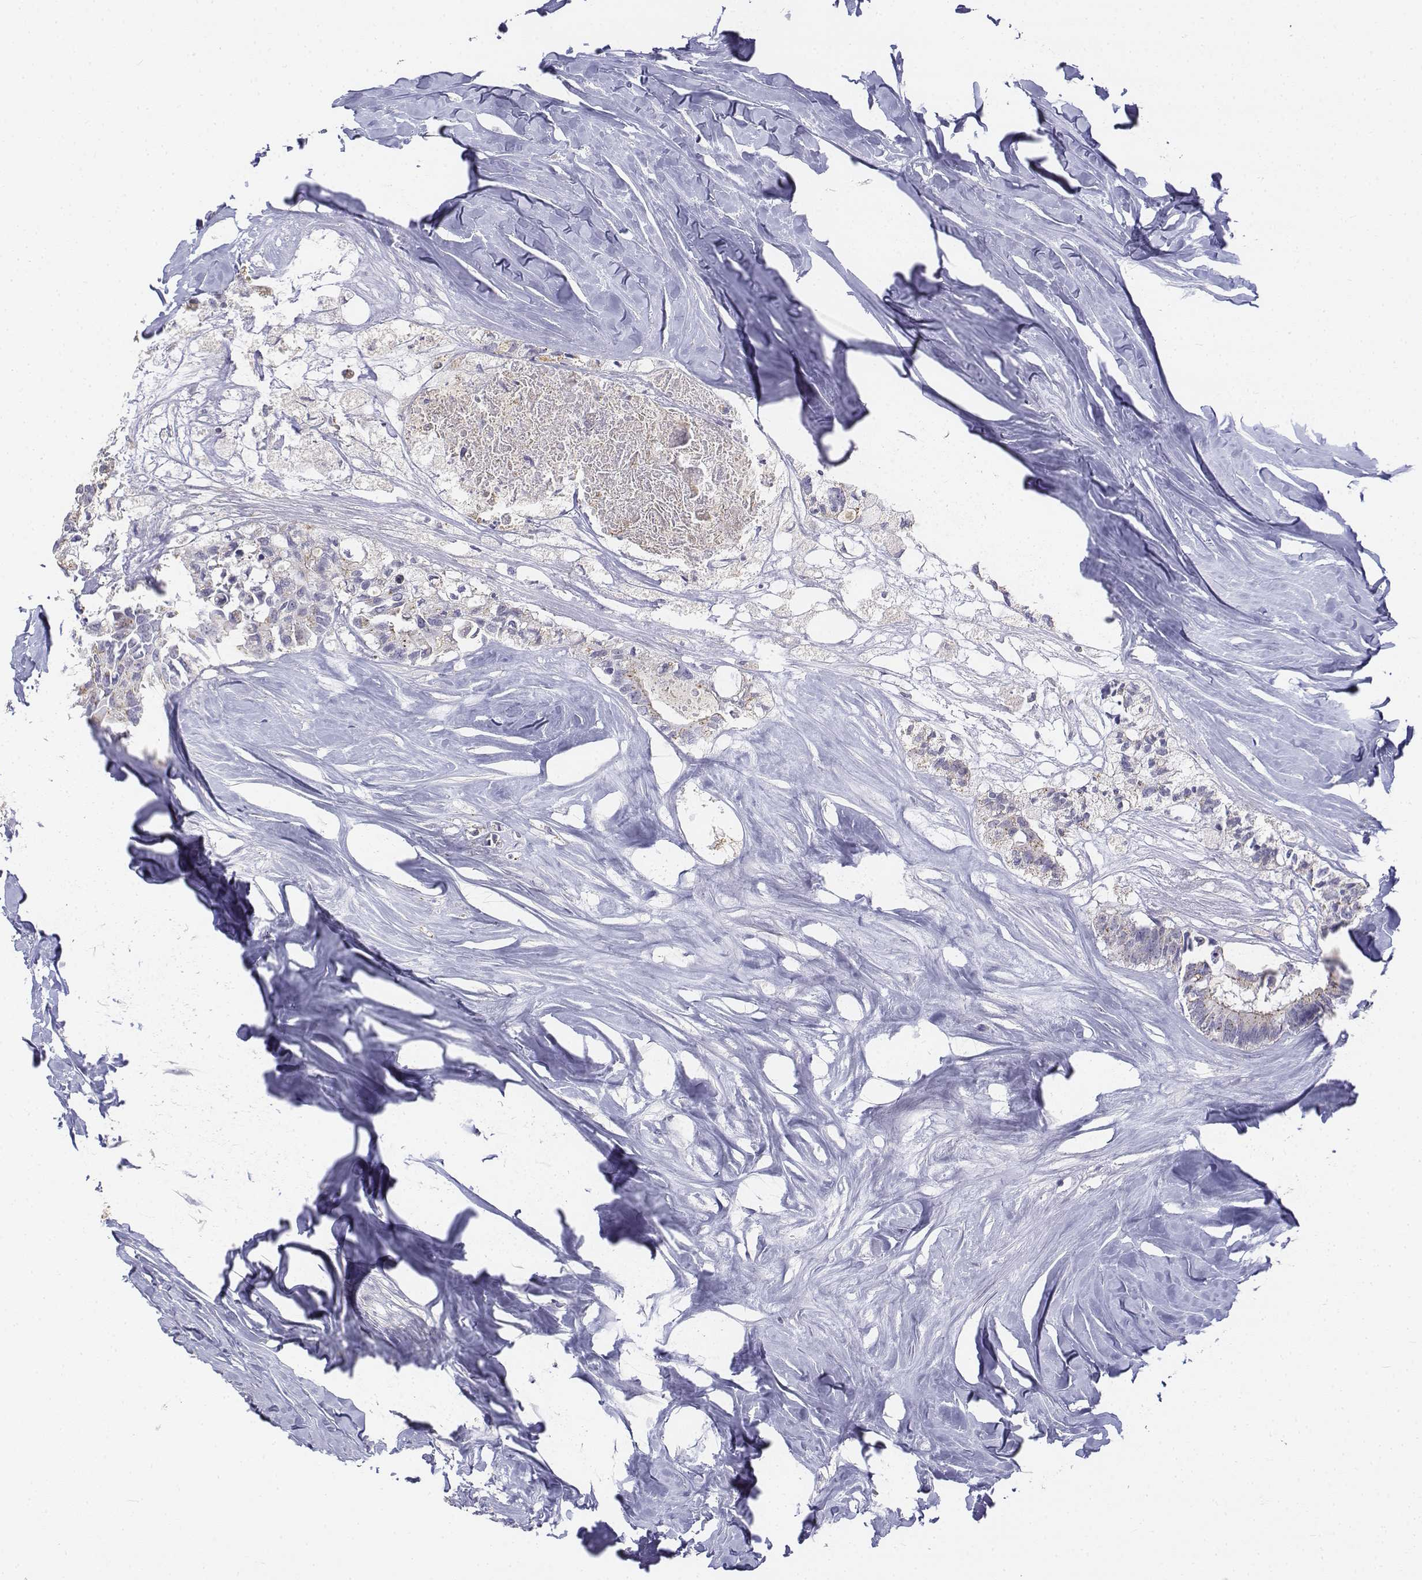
{"staining": {"intensity": "negative", "quantity": "none", "location": "none"}, "tissue": "colorectal cancer", "cell_type": "Tumor cells", "image_type": "cancer", "snomed": [{"axis": "morphology", "description": "Adenocarcinoma, NOS"}, {"axis": "topography", "description": "Colon"}, {"axis": "topography", "description": "Rectum"}], "caption": "Immunohistochemistry image of human colorectal adenocarcinoma stained for a protein (brown), which shows no expression in tumor cells. (DAB immunohistochemistry (IHC) with hematoxylin counter stain).", "gene": "LGSN", "patient": {"sex": "male", "age": 57}}